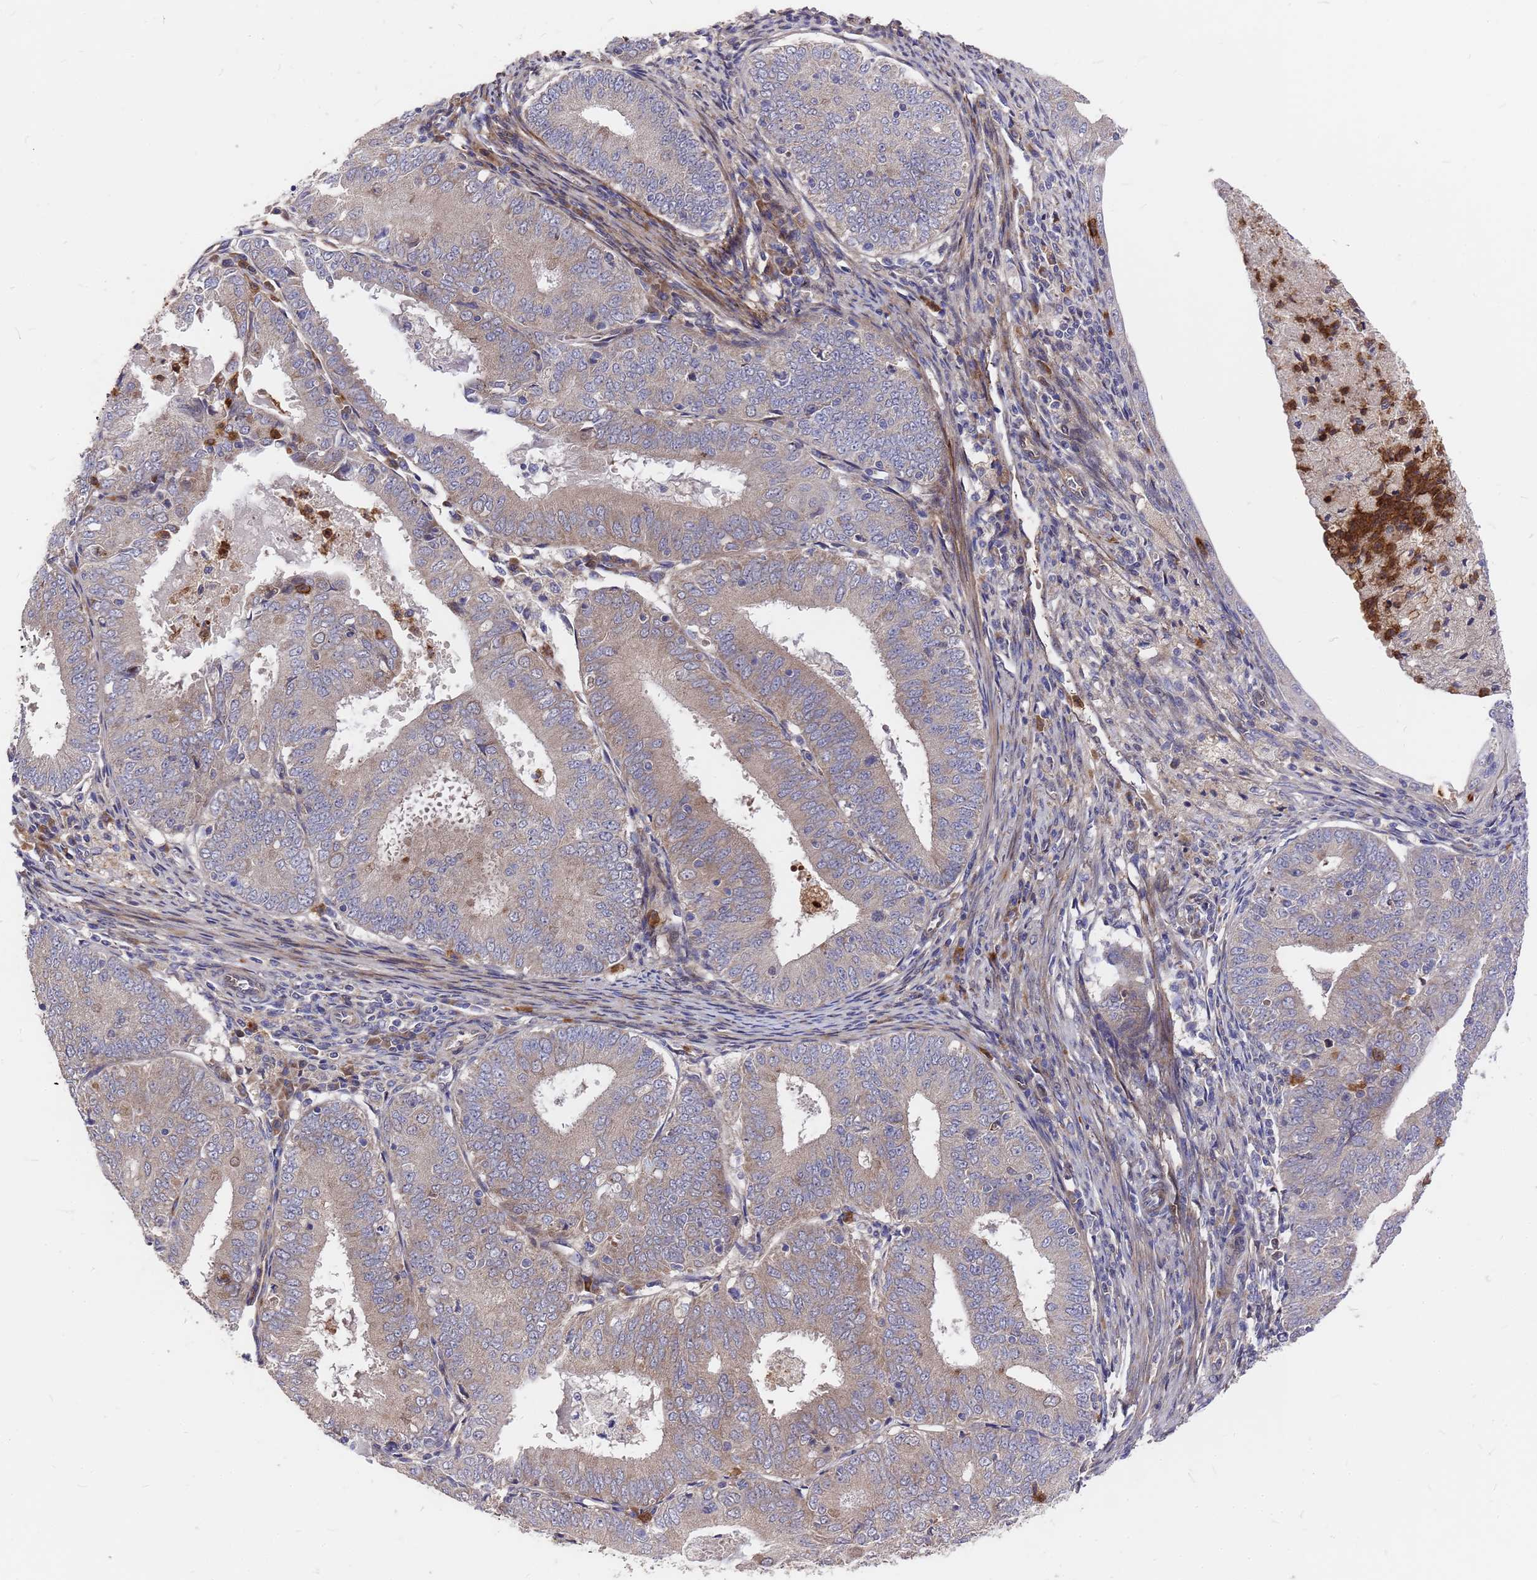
{"staining": {"intensity": "weak", "quantity": "25%-75%", "location": "cytoplasmic/membranous"}, "tissue": "endometrial cancer", "cell_type": "Tumor cells", "image_type": "cancer", "snomed": [{"axis": "morphology", "description": "Adenocarcinoma, NOS"}, {"axis": "topography", "description": "Endometrium"}], "caption": "An image of endometrial cancer stained for a protein demonstrates weak cytoplasmic/membranous brown staining in tumor cells.", "gene": "ZNF717", "patient": {"sex": "female", "age": 57}}